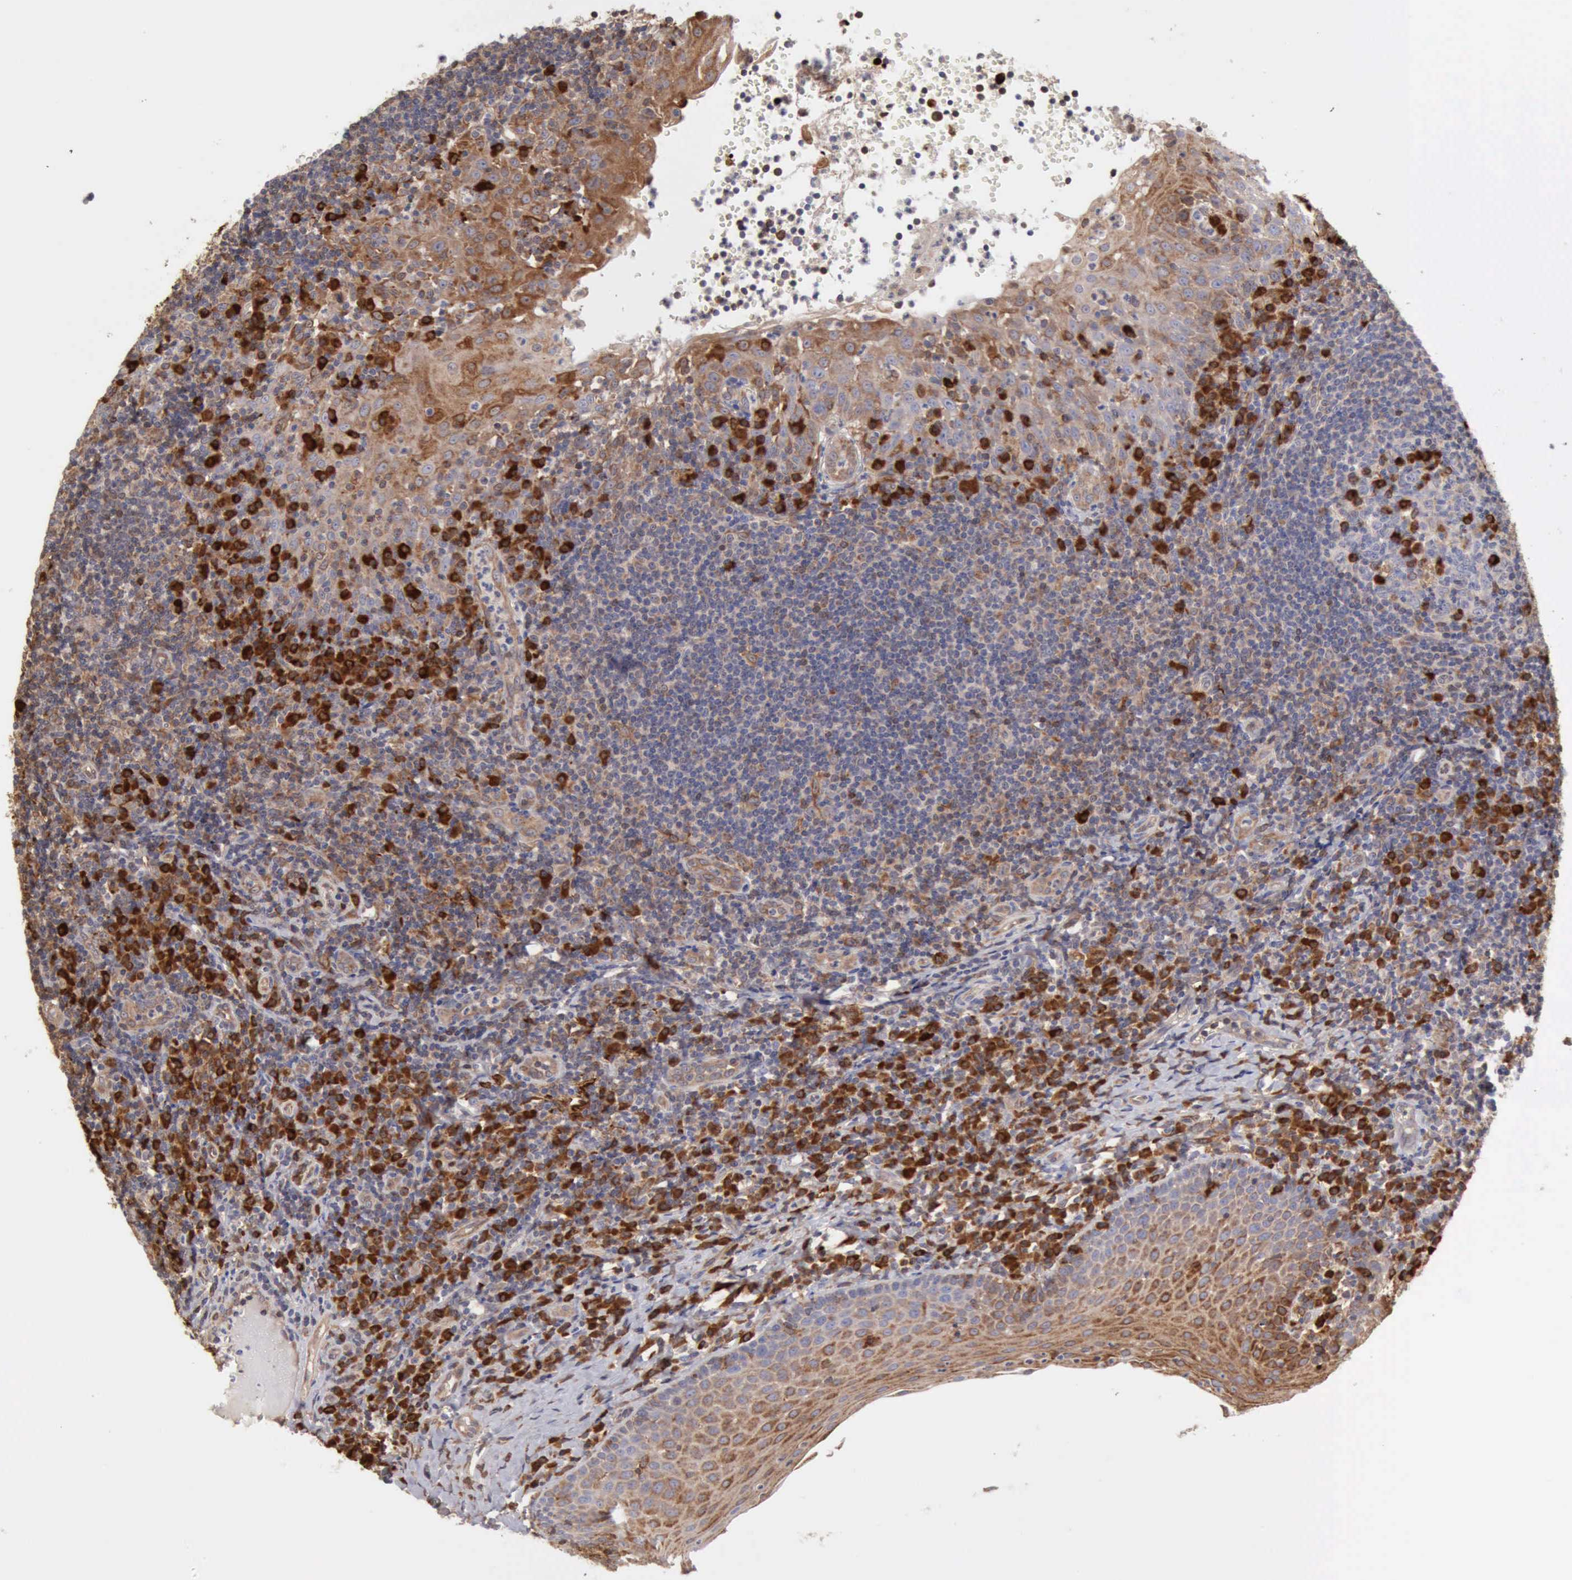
{"staining": {"intensity": "weak", "quantity": "25%-75%", "location": "cytoplasmic/membranous"}, "tissue": "tonsil", "cell_type": "Germinal center cells", "image_type": "normal", "snomed": [{"axis": "morphology", "description": "Normal tissue, NOS"}, {"axis": "topography", "description": "Tonsil"}], "caption": "Tonsil stained for a protein exhibits weak cytoplasmic/membranous positivity in germinal center cells. Nuclei are stained in blue.", "gene": "APOL2", "patient": {"sex": "female", "age": 40}}